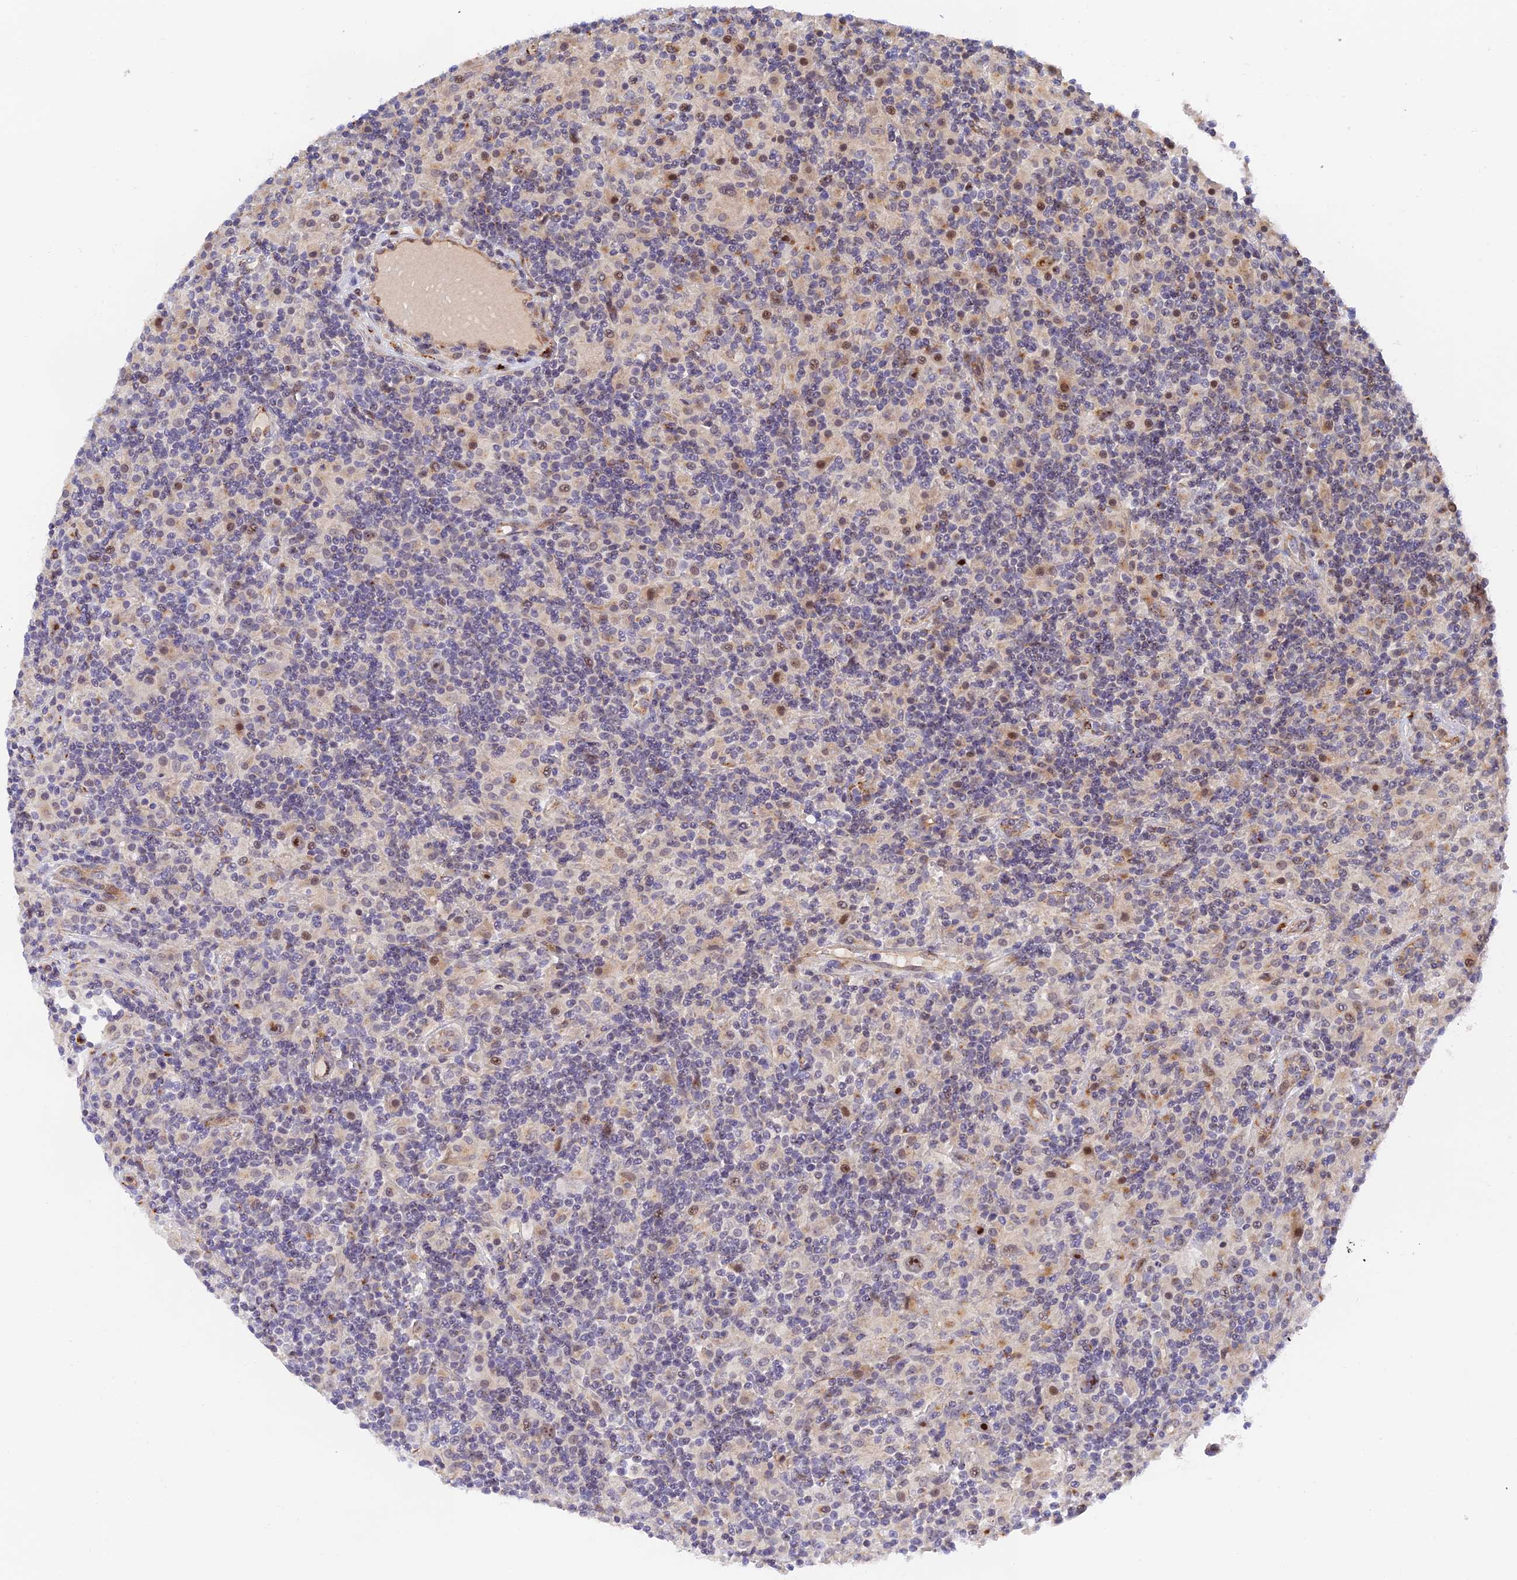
{"staining": {"intensity": "moderate", "quantity": ">75%", "location": "nuclear"}, "tissue": "lymphoma", "cell_type": "Tumor cells", "image_type": "cancer", "snomed": [{"axis": "morphology", "description": "Hodgkin's disease, NOS"}, {"axis": "topography", "description": "Lymph node"}], "caption": "Lymphoma stained for a protein exhibits moderate nuclear positivity in tumor cells.", "gene": "PPP2R3C", "patient": {"sex": "male", "age": 70}}